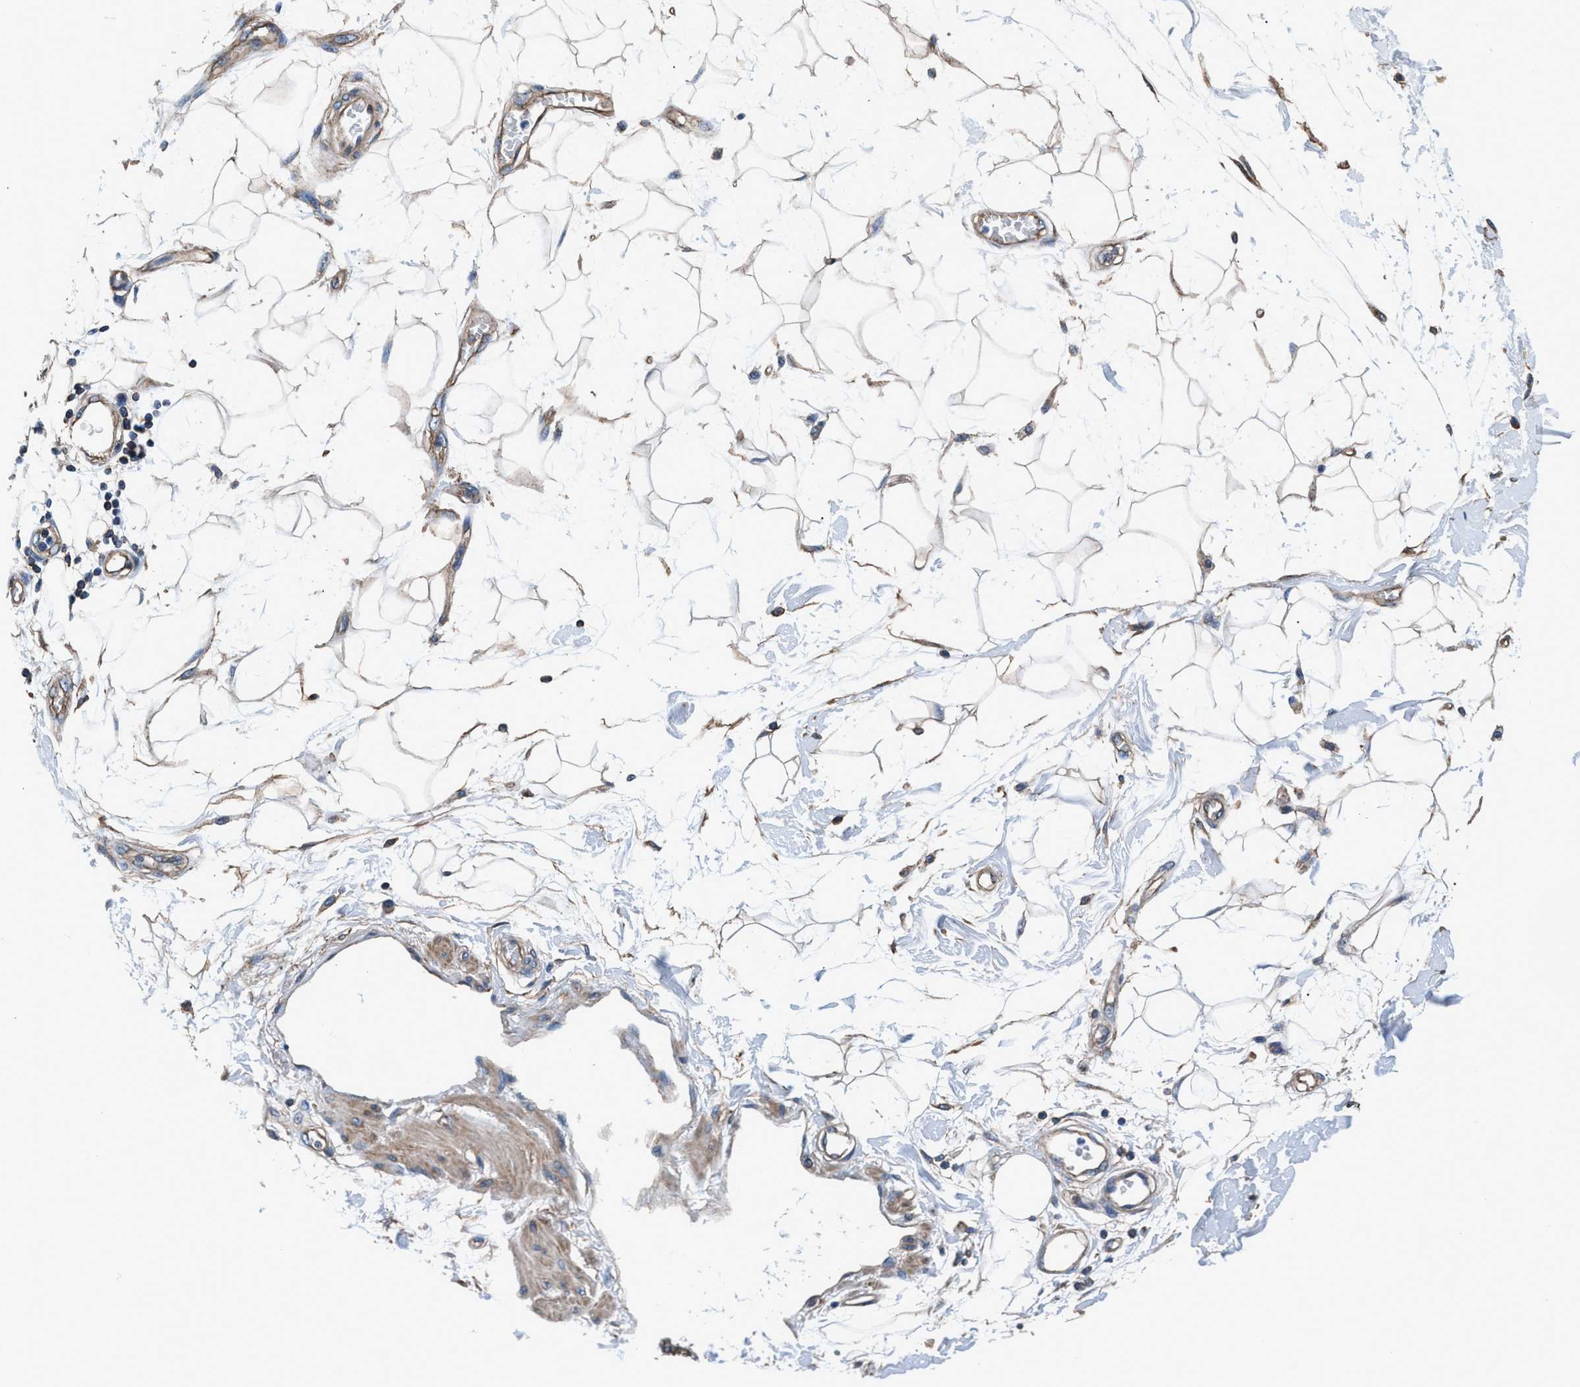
{"staining": {"intensity": "weak", "quantity": "25%-75%", "location": "cytoplasmic/membranous"}, "tissue": "adipose tissue", "cell_type": "Adipocytes", "image_type": "normal", "snomed": [{"axis": "morphology", "description": "Normal tissue, NOS"}, {"axis": "morphology", "description": "Adenocarcinoma, NOS"}, {"axis": "topography", "description": "Duodenum"}, {"axis": "topography", "description": "Peripheral nerve tissue"}], "caption": "A brown stain shows weak cytoplasmic/membranous expression of a protein in adipocytes of unremarkable adipose tissue. (Brightfield microscopy of DAB IHC at high magnification).", "gene": "NKTR", "patient": {"sex": "female", "age": 60}}